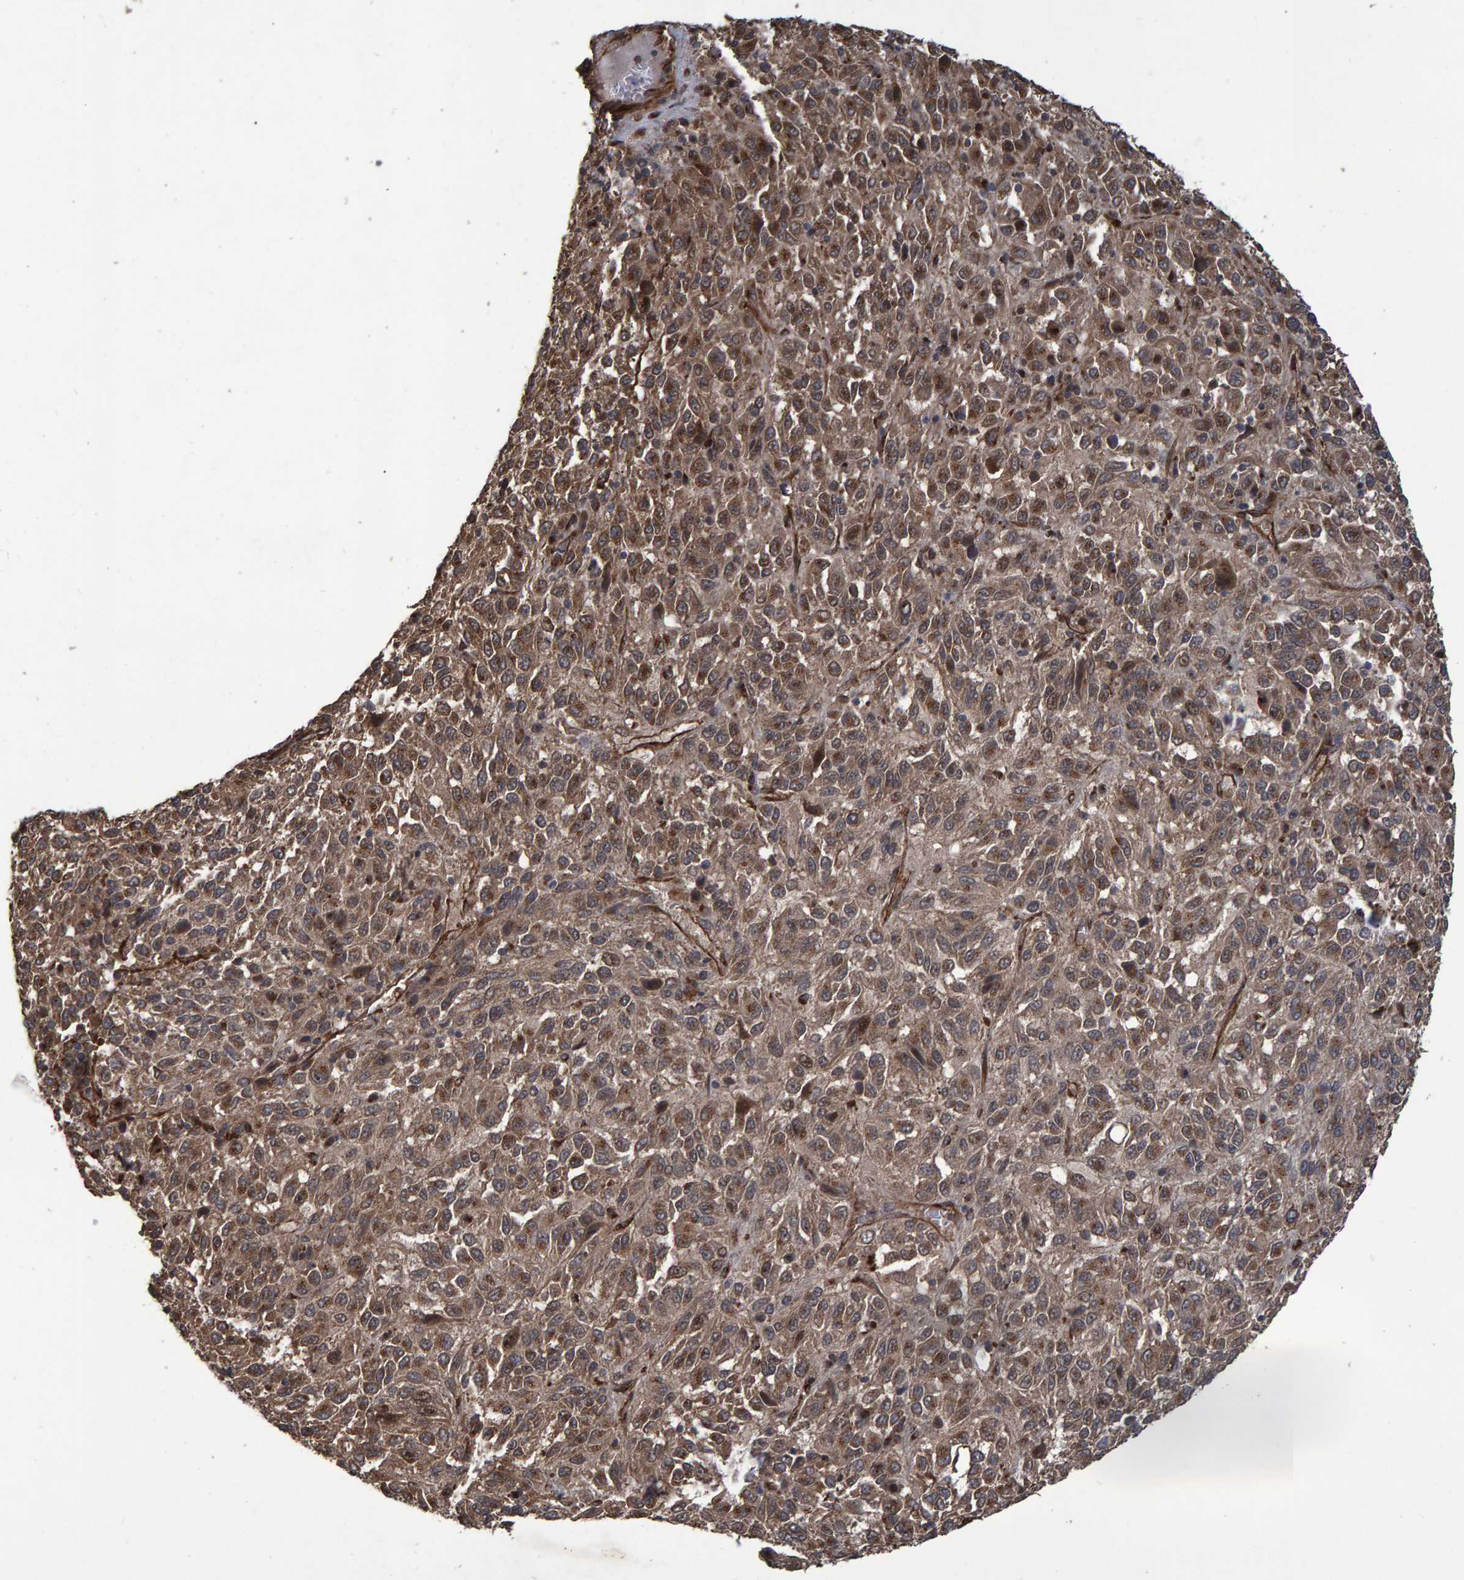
{"staining": {"intensity": "moderate", "quantity": ">75%", "location": "cytoplasmic/membranous,nuclear"}, "tissue": "melanoma", "cell_type": "Tumor cells", "image_type": "cancer", "snomed": [{"axis": "morphology", "description": "Malignant melanoma, Metastatic site"}, {"axis": "topography", "description": "Lung"}], "caption": "Protein analysis of melanoma tissue displays moderate cytoplasmic/membranous and nuclear positivity in approximately >75% of tumor cells.", "gene": "TRIM68", "patient": {"sex": "male", "age": 64}}